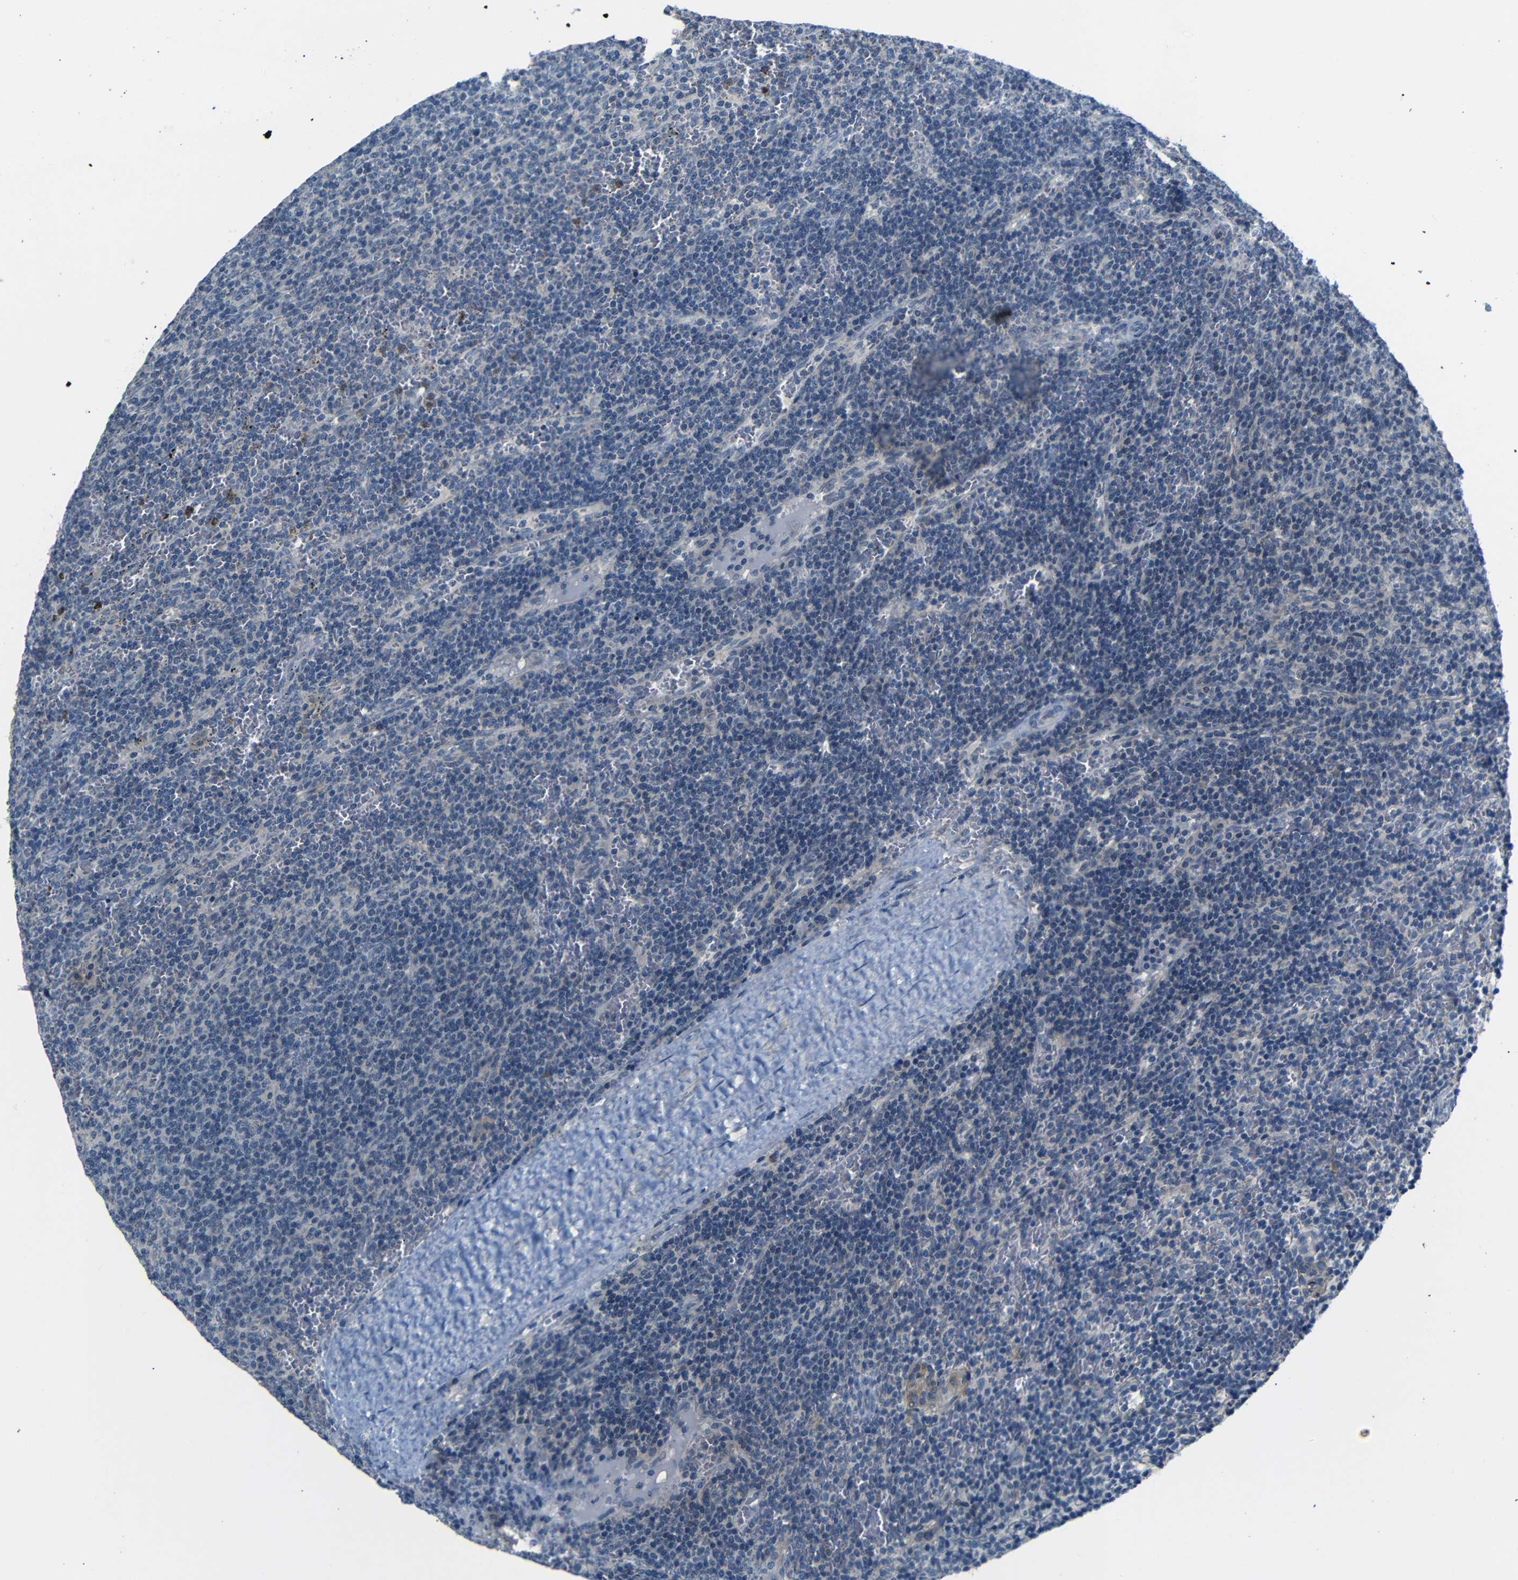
{"staining": {"intensity": "negative", "quantity": "none", "location": "none"}, "tissue": "lymphoma", "cell_type": "Tumor cells", "image_type": "cancer", "snomed": [{"axis": "morphology", "description": "Malignant lymphoma, non-Hodgkin's type, Low grade"}, {"axis": "topography", "description": "Spleen"}], "caption": "Immunohistochemical staining of human lymphoma shows no significant staining in tumor cells.", "gene": "ANK3", "patient": {"sex": "female", "age": 50}}